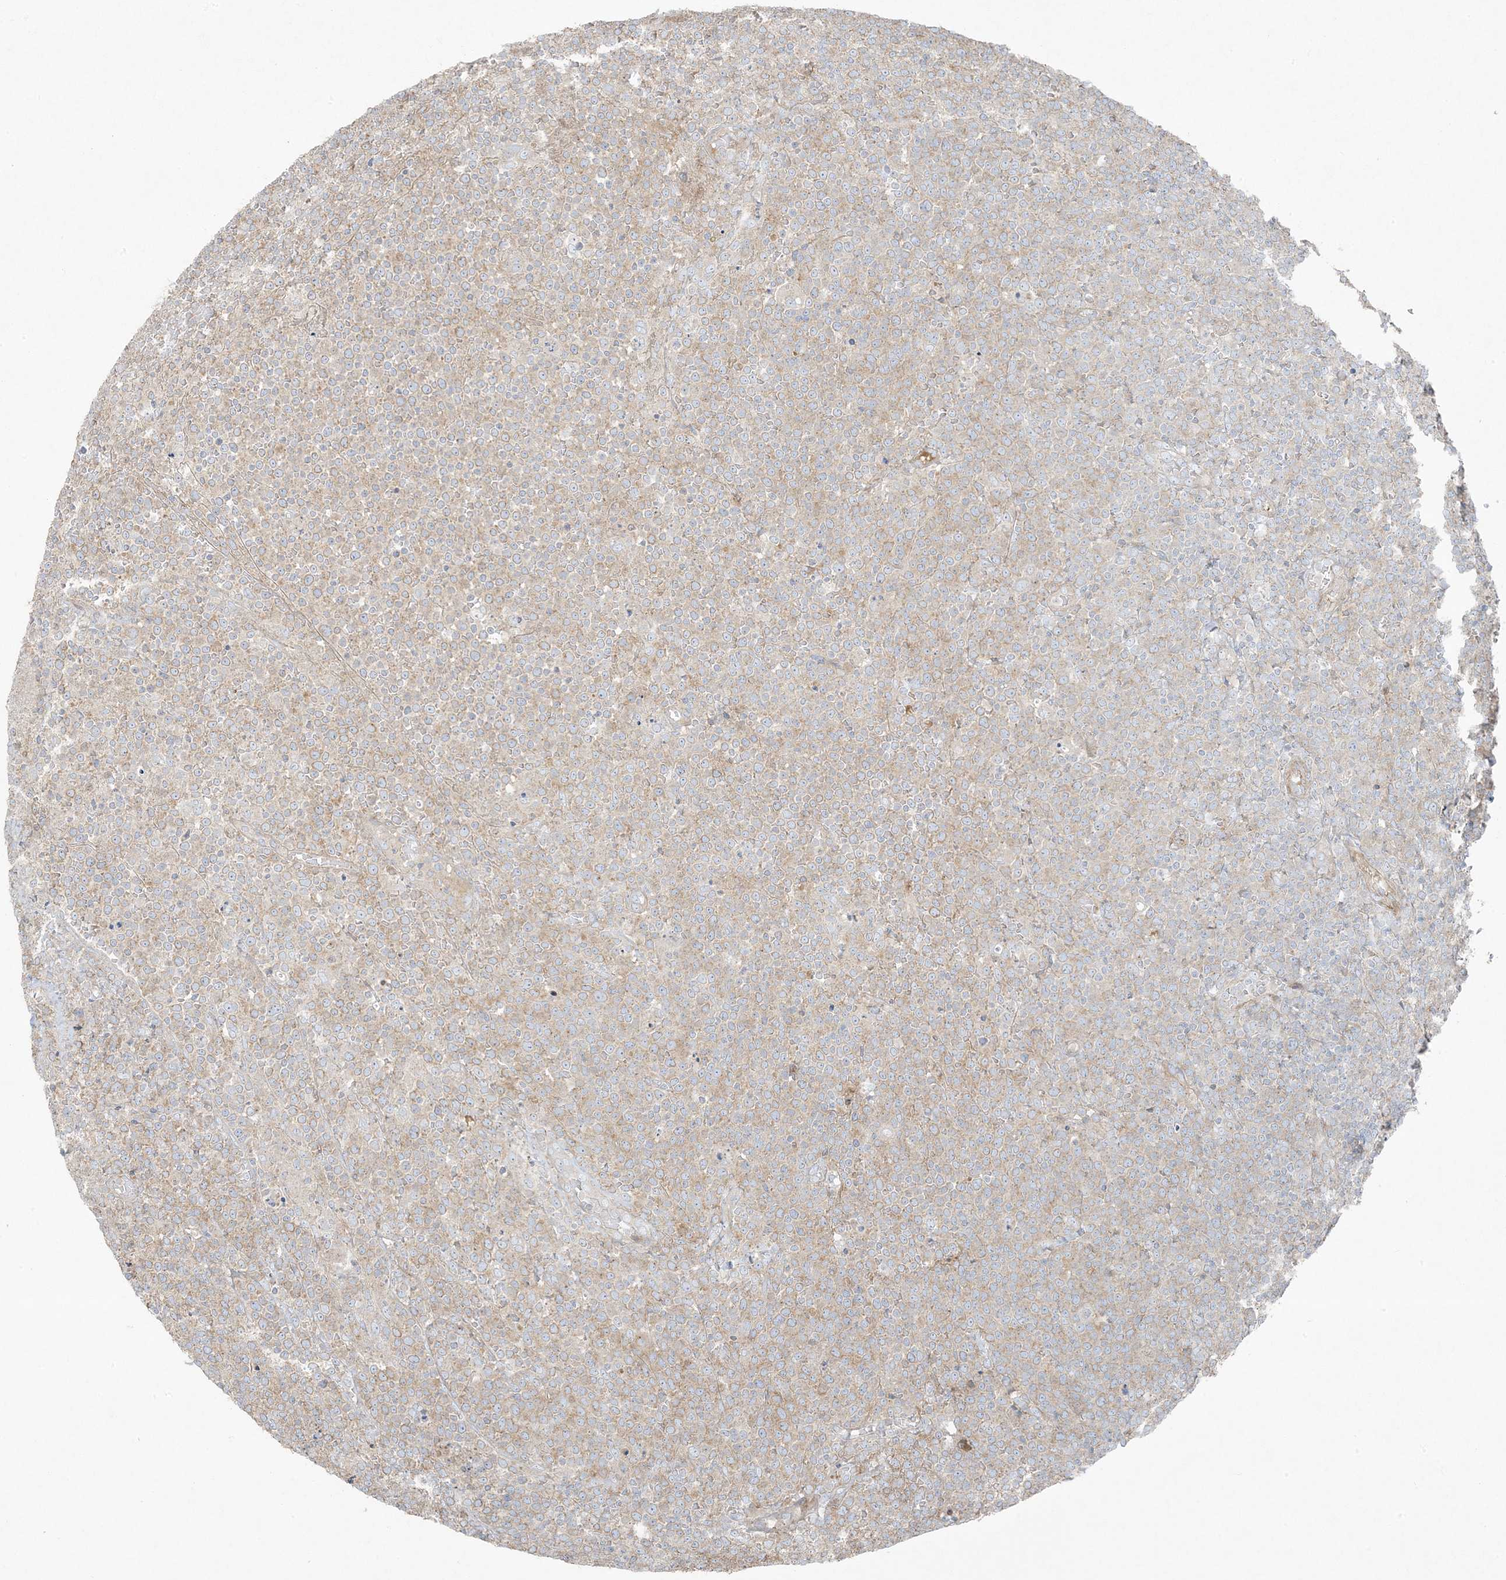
{"staining": {"intensity": "moderate", "quantity": "25%-75%", "location": "cytoplasmic/membranous"}, "tissue": "lymphoma", "cell_type": "Tumor cells", "image_type": "cancer", "snomed": [{"axis": "morphology", "description": "Malignant lymphoma, non-Hodgkin's type, High grade"}, {"axis": "topography", "description": "Lymph node"}], "caption": "Immunohistochemical staining of lymphoma demonstrates medium levels of moderate cytoplasmic/membranous protein staining in approximately 25%-75% of tumor cells. The staining is performed using DAB brown chromogen to label protein expression. The nuclei are counter-stained blue using hematoxylin.", "gene": "PIK3R4", "patient": {"sex": "male", "age": 61}}